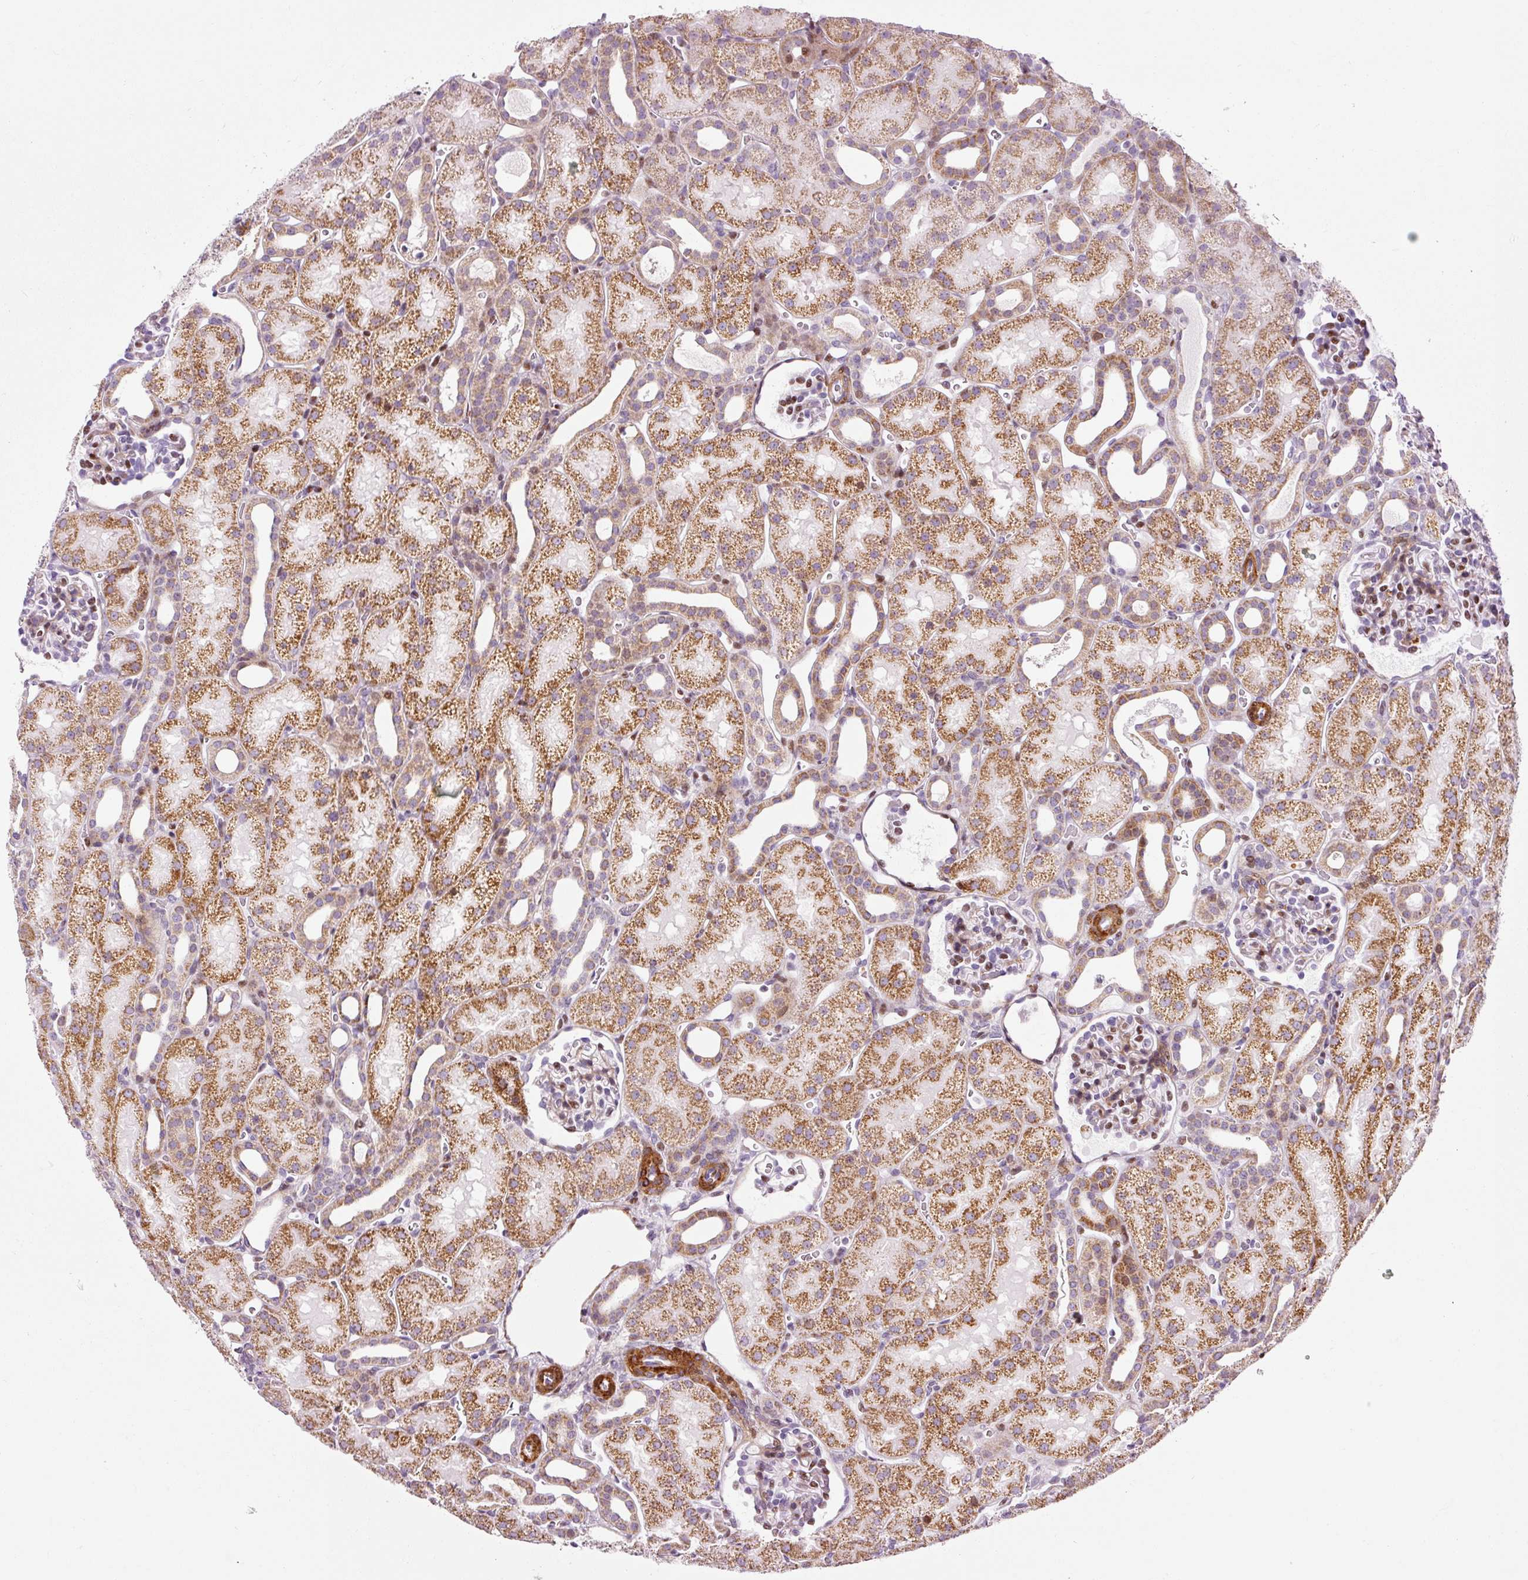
{"staining": {"intensity": "moderate", "quantity": "25%-75%", "location": "nuclear"}, "tissue": "kidney", "cell_type": "Cells in glomeruli", "image_type": "normal", "snomed": [{"axis": "morphology", "description": "Normal tissue, NOS"}, {"axis": "topography", "description": "Kidney"}], "caption": "There is medium levels of moderate nuclear positivity in cells in glomeruli of unremarkable kidney, as demonstrated by immunohistochemical staining (brown color).", "gene": "ANKRD20A1", "patient": {"sex": "male", "age": 2}}